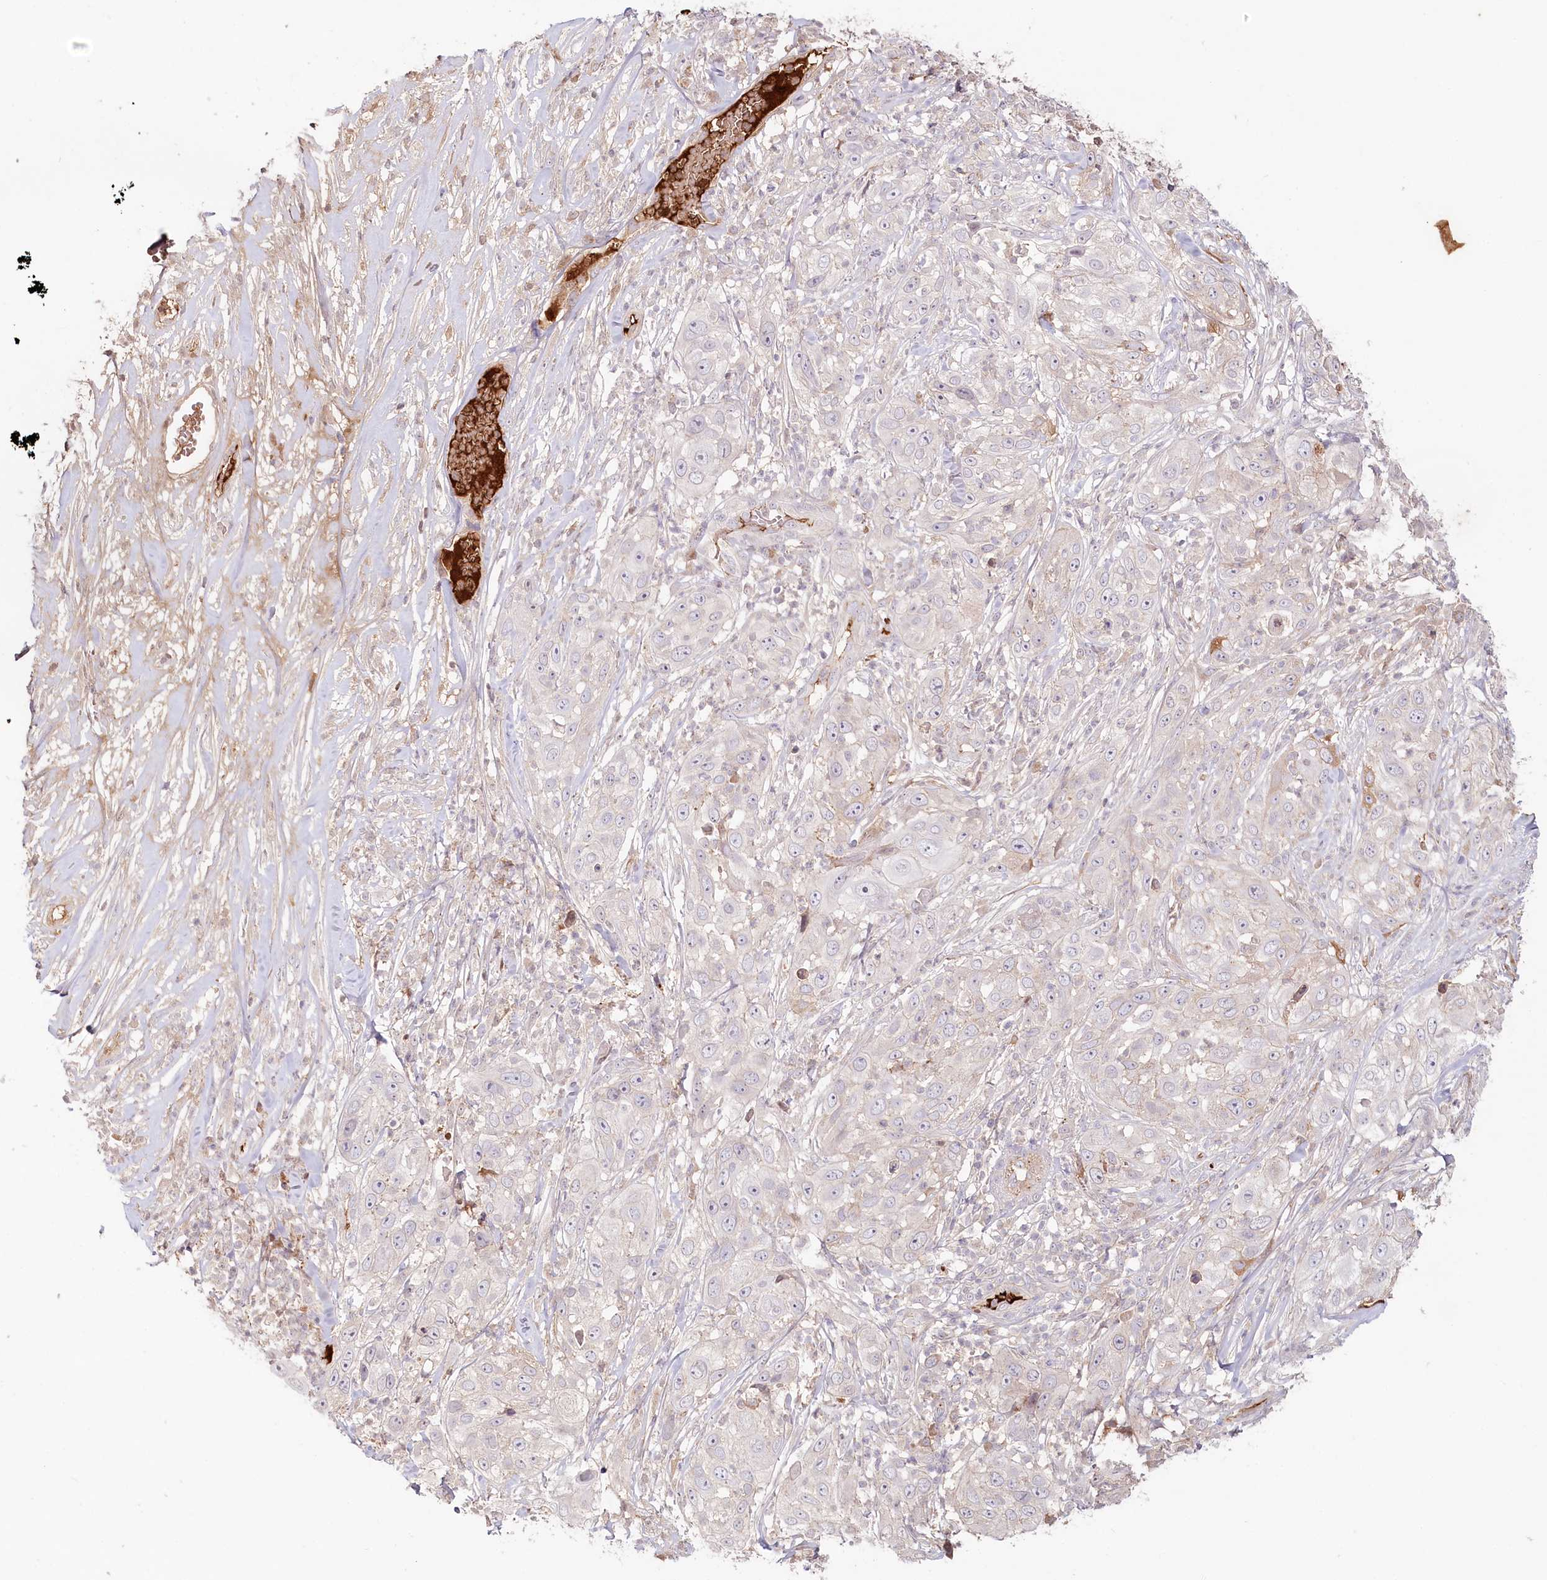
{"staining": {"intensity": "negative", "quantity": "none", "location": "none"}, "tissue": "skin cancer", "cell_type": "Tumor cells", "image_type": "cancer", "snomed": [{"axis": "morphology", "description": "Squamous cell carcinoma, NOS"}, {"axis": "topography", "description": "Skin"}], "caption": "Protein analysis of skin cancer demonstrates no significant positivity in tumor cells. (DAB (3,3'-diaminobenzidine) IHC, high magnification).", "gene": "PSAPL1", "patient": {"sex": "female", "age": 44}}